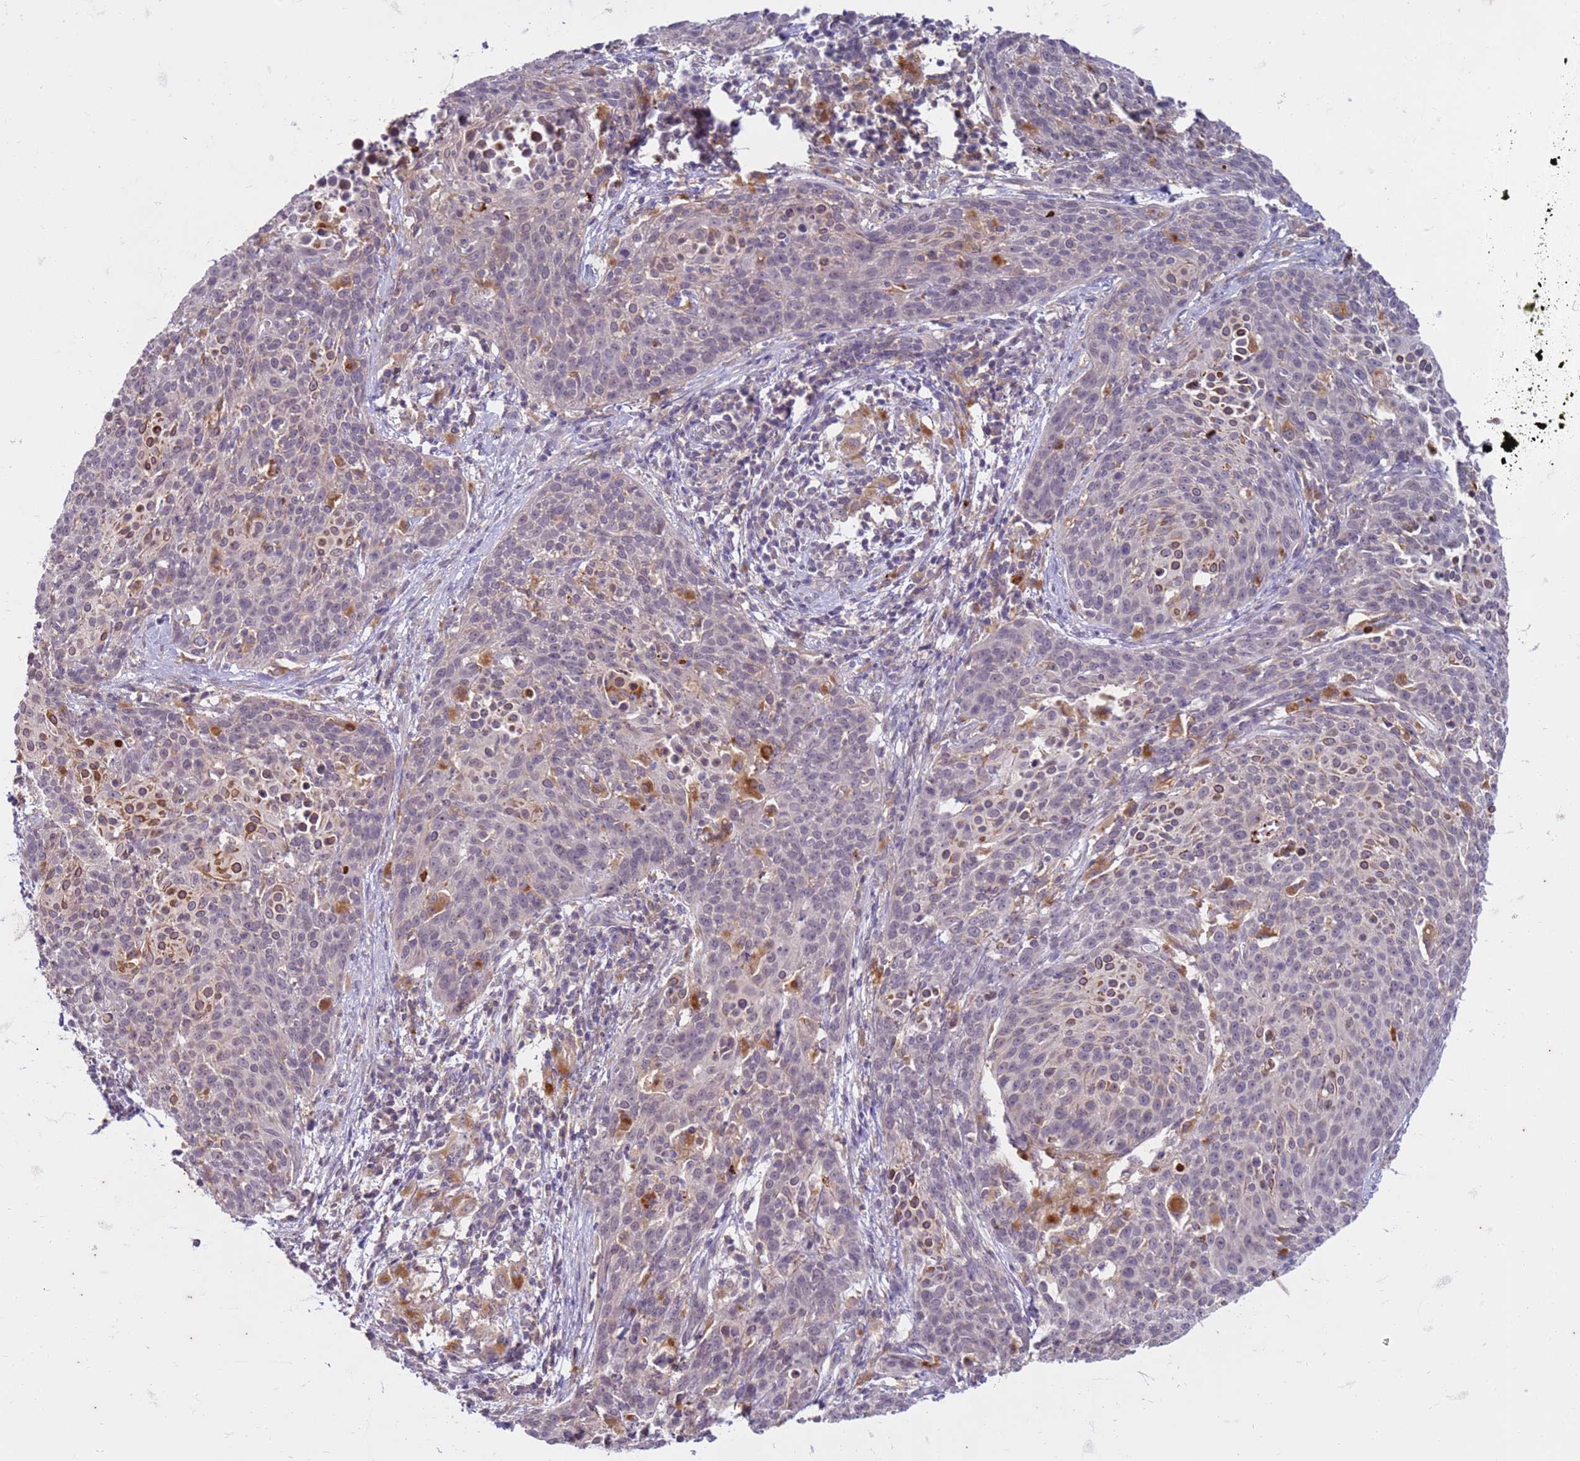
{"staining": {"intensity": "moderate", "quantity": "<25%", "location": "cytoplasmic/membranous"}, "tissue": "cervical cancer", "cell_type": "Tumor cells", "image_type": "cancer", "snomed": [{"axis": "morphology", "description": "Squamous cell carcinoma, NOS"}, {"axis": "topography", "description": "Cervix"}], "caption": "Immunohistochemistry (DAB (3,3'-diaminobenzidine)) staining of cervical squamous cell carcinoma shows moderate cytoplasmic/membranous protein expression in about <25% of tumor cells. The staining was performed using DAB (3,3'-diaminobenzidine) to visualize the protein expression in brown, while the nuclei were stained in blue with hematoxylin (Magnification: 20x).", "gene": "SLC15A3", "patient": {"sex": "female", "age": 38}}